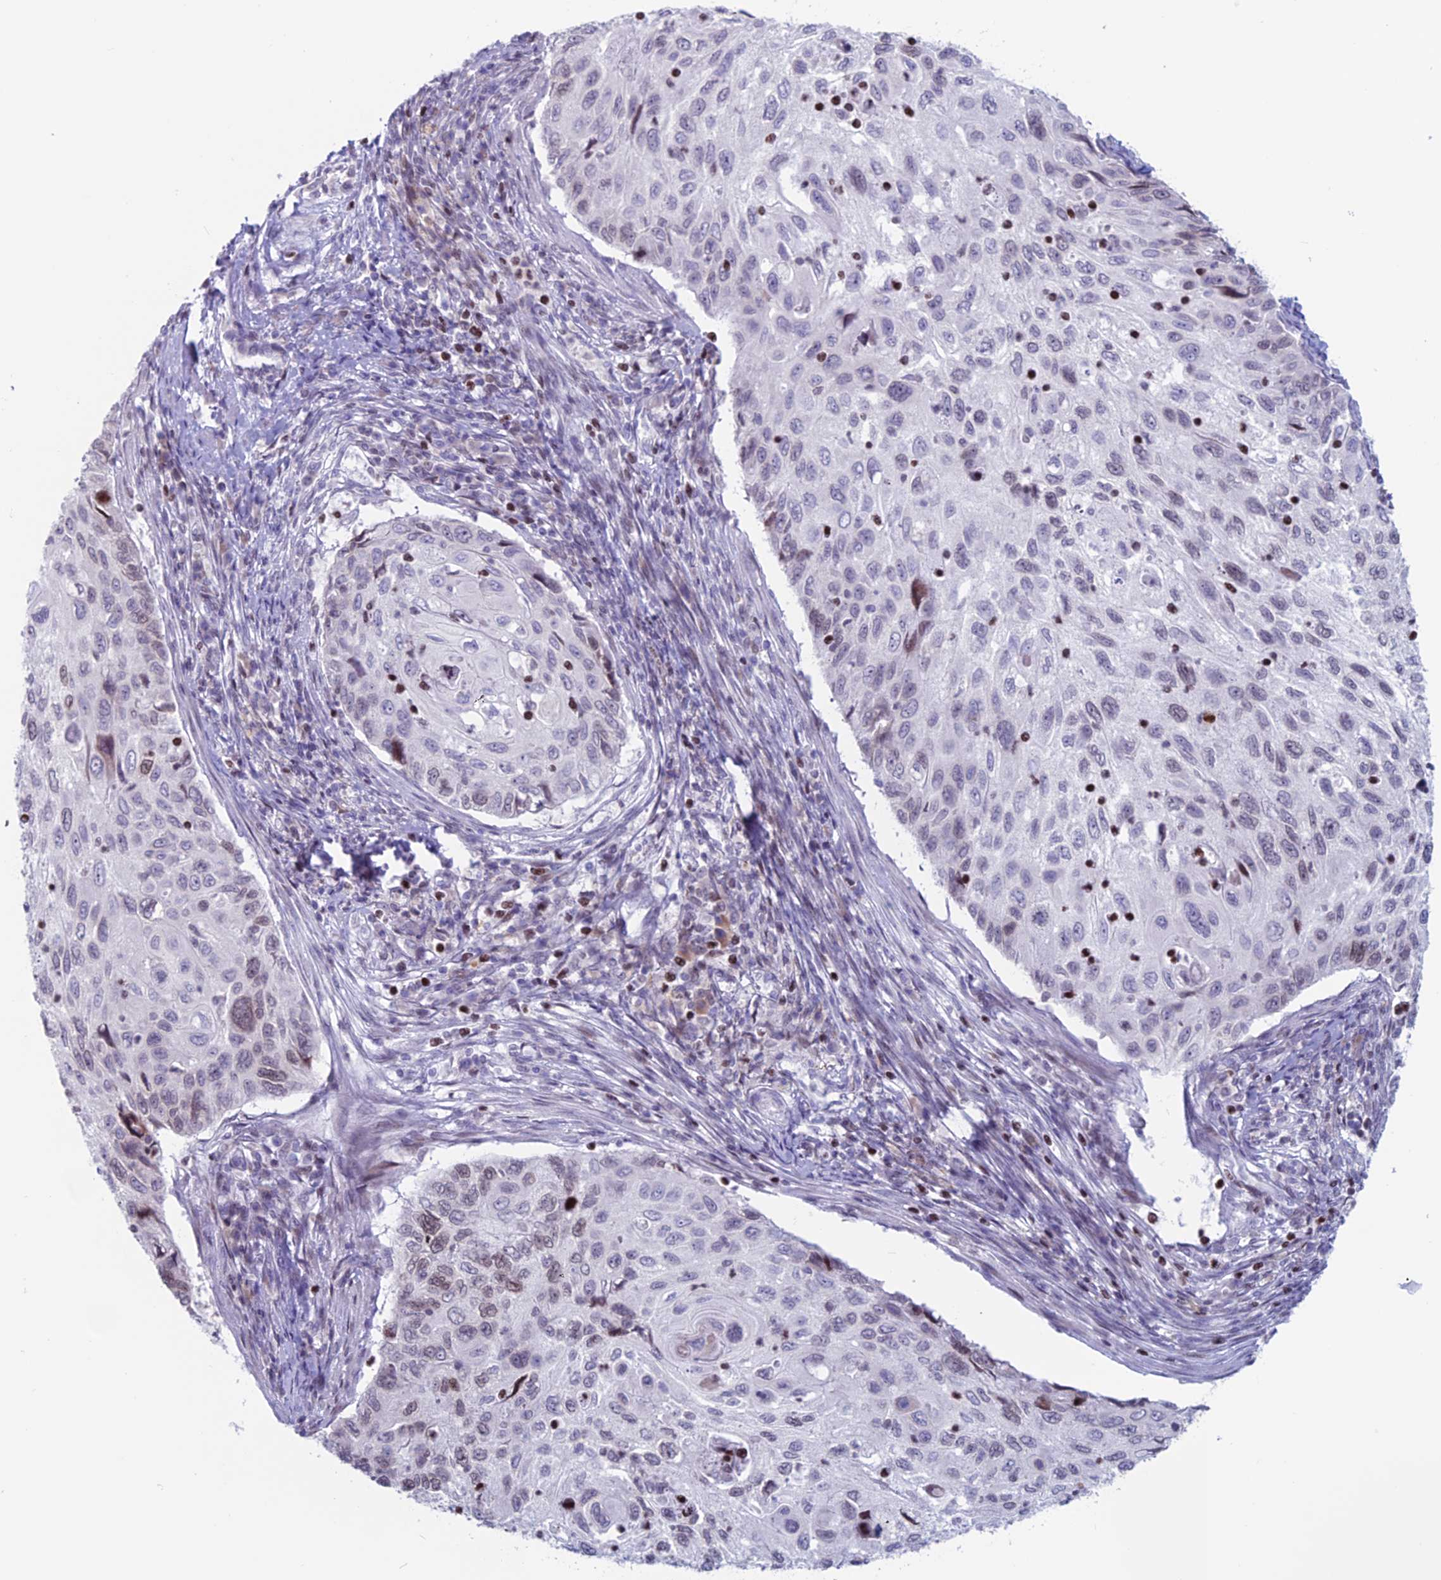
{"staining": {"intensity": "moderate", "quantity": "<25%", "location": "nuclear"}, "tissue": "cervical cancer", "cell_type": "Tumor cells", "image_type": "cancer", "snomed": [{"axis": "morphology", "description": "Squamous cell carcinoma, NOS"}, {"axis": "topography", "description": "Cervix"}], "caption": "Human cervical cancer stained with a brown dye reveals moderate nuclear positive expression in about <25% of tumor cells.", "gene": "CERS6", "patient": {"sex": "female", "age": 70}}